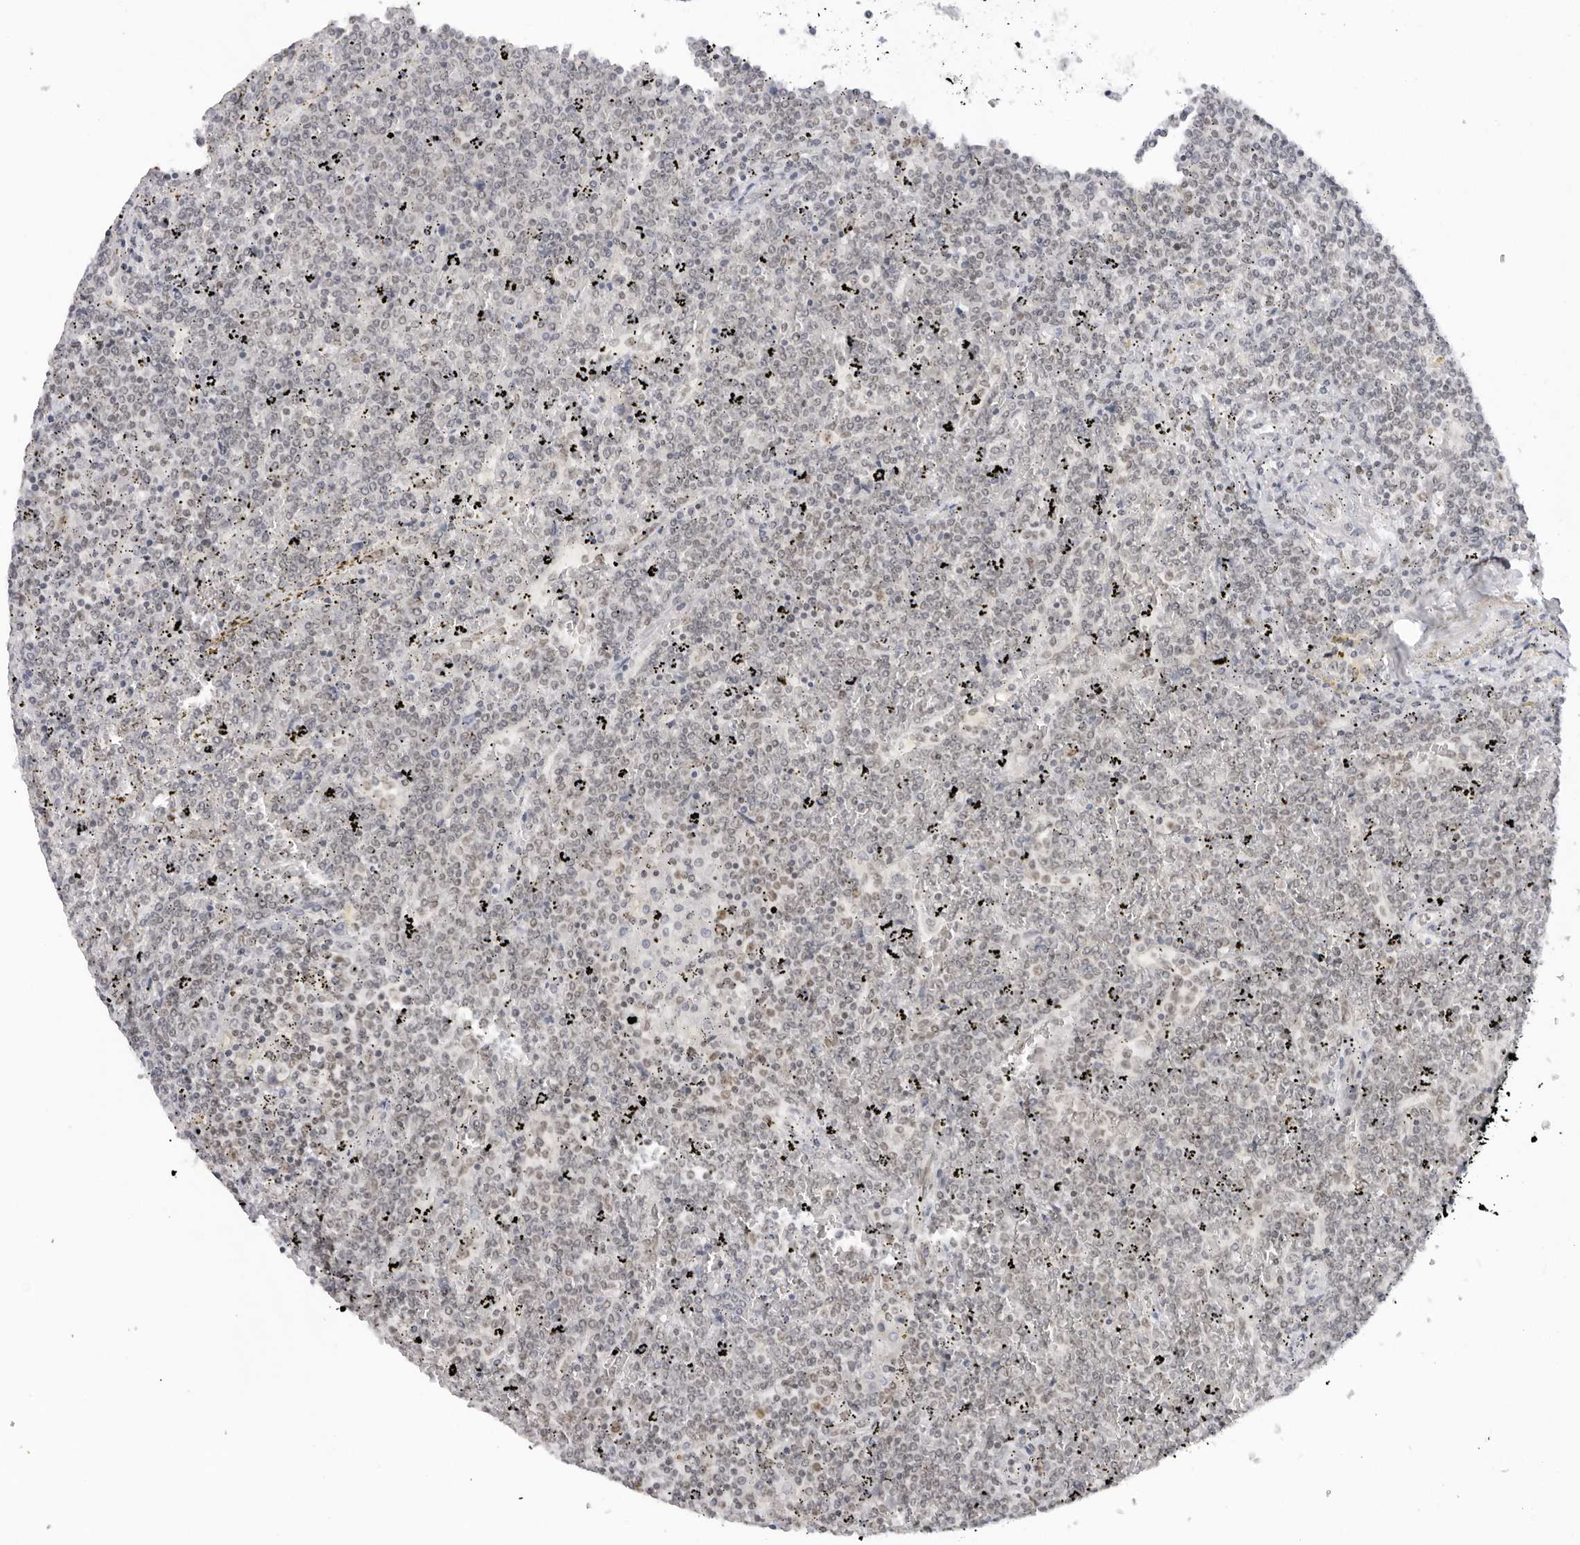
{"staining": {"intensity": "negative", "quantity": "none", "location": "none"}, "tissue": "lymphoma", "cell_type": "Tumor cells", "image_type": "cancer", "snomed": [{"axis": "morphology", "description": "Malignant lymphoma, non-Hodgkin's type, Low grade"}, {"axis": "topography", "description": "Spleen"}], "caption": "Human low-grade malignant lymphoma, non-Hodgkin's type stained for a protein using IHC reveals no staining in tumor cells.", "gene": "FOXK2", "patient": {"sex": "female", "age": 19}}